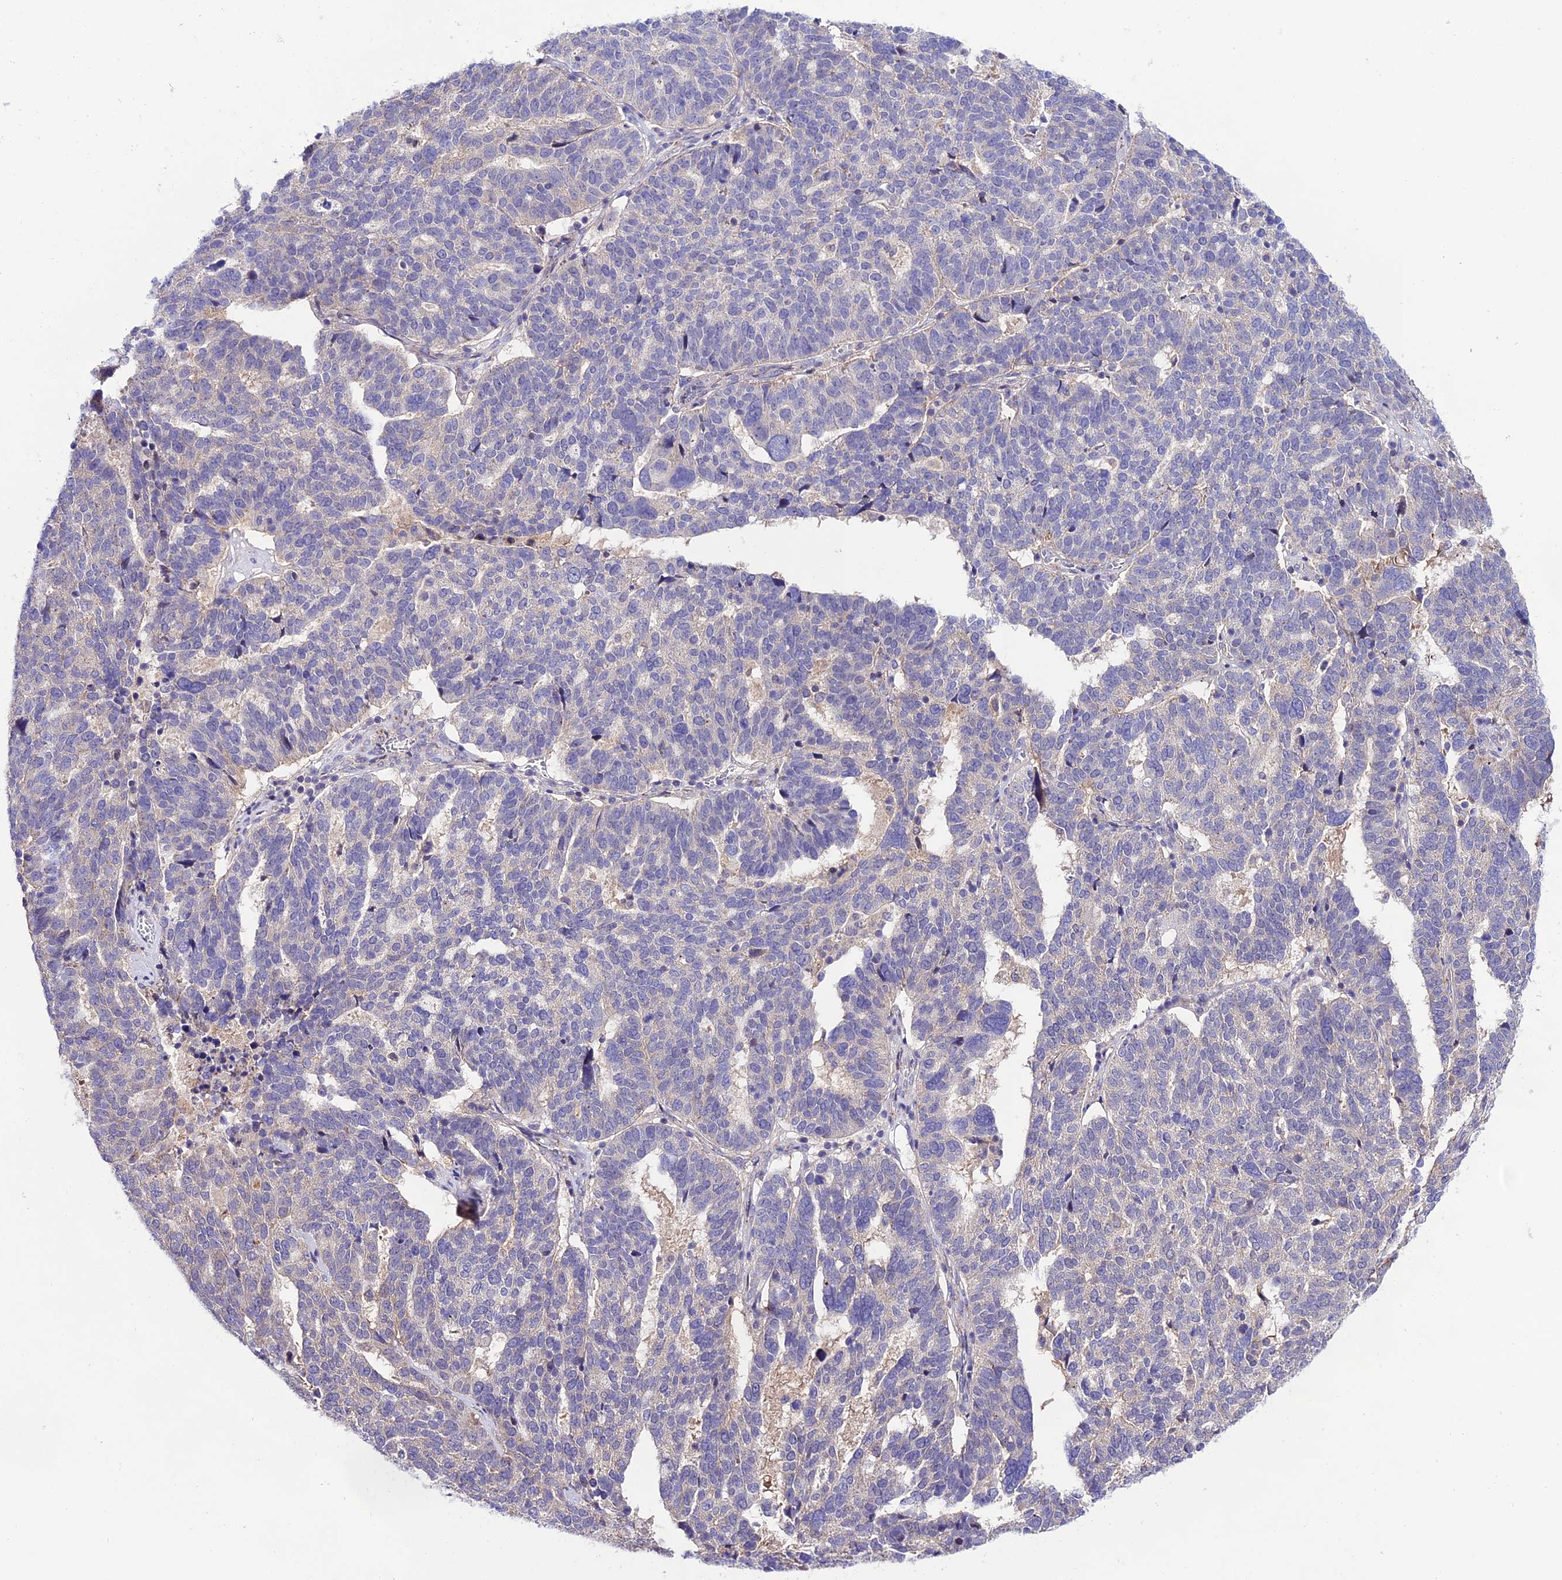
{"staining": {"intensity": "negative", "quantity": "none", "location": "none"}, "tissue": "ovarian cancer", "cell_type": "Tumor cells", "image_type": "cancer", "snomed": [{"axis": "morphology", "description": "Cystadenocarcinoma, serous, NOS"}, {"axis": "topography", "description": "Ovary"}], "caption": "High magnification brightfield microscopy of ovarian cancer stained with DAB (brown) and counterstained with hematoxylin (blue): tumor cells show no significant expression. Nuclei are stained in blue.", "gene": "BRME1", "patient": {"sex": "female", "age": 59}}